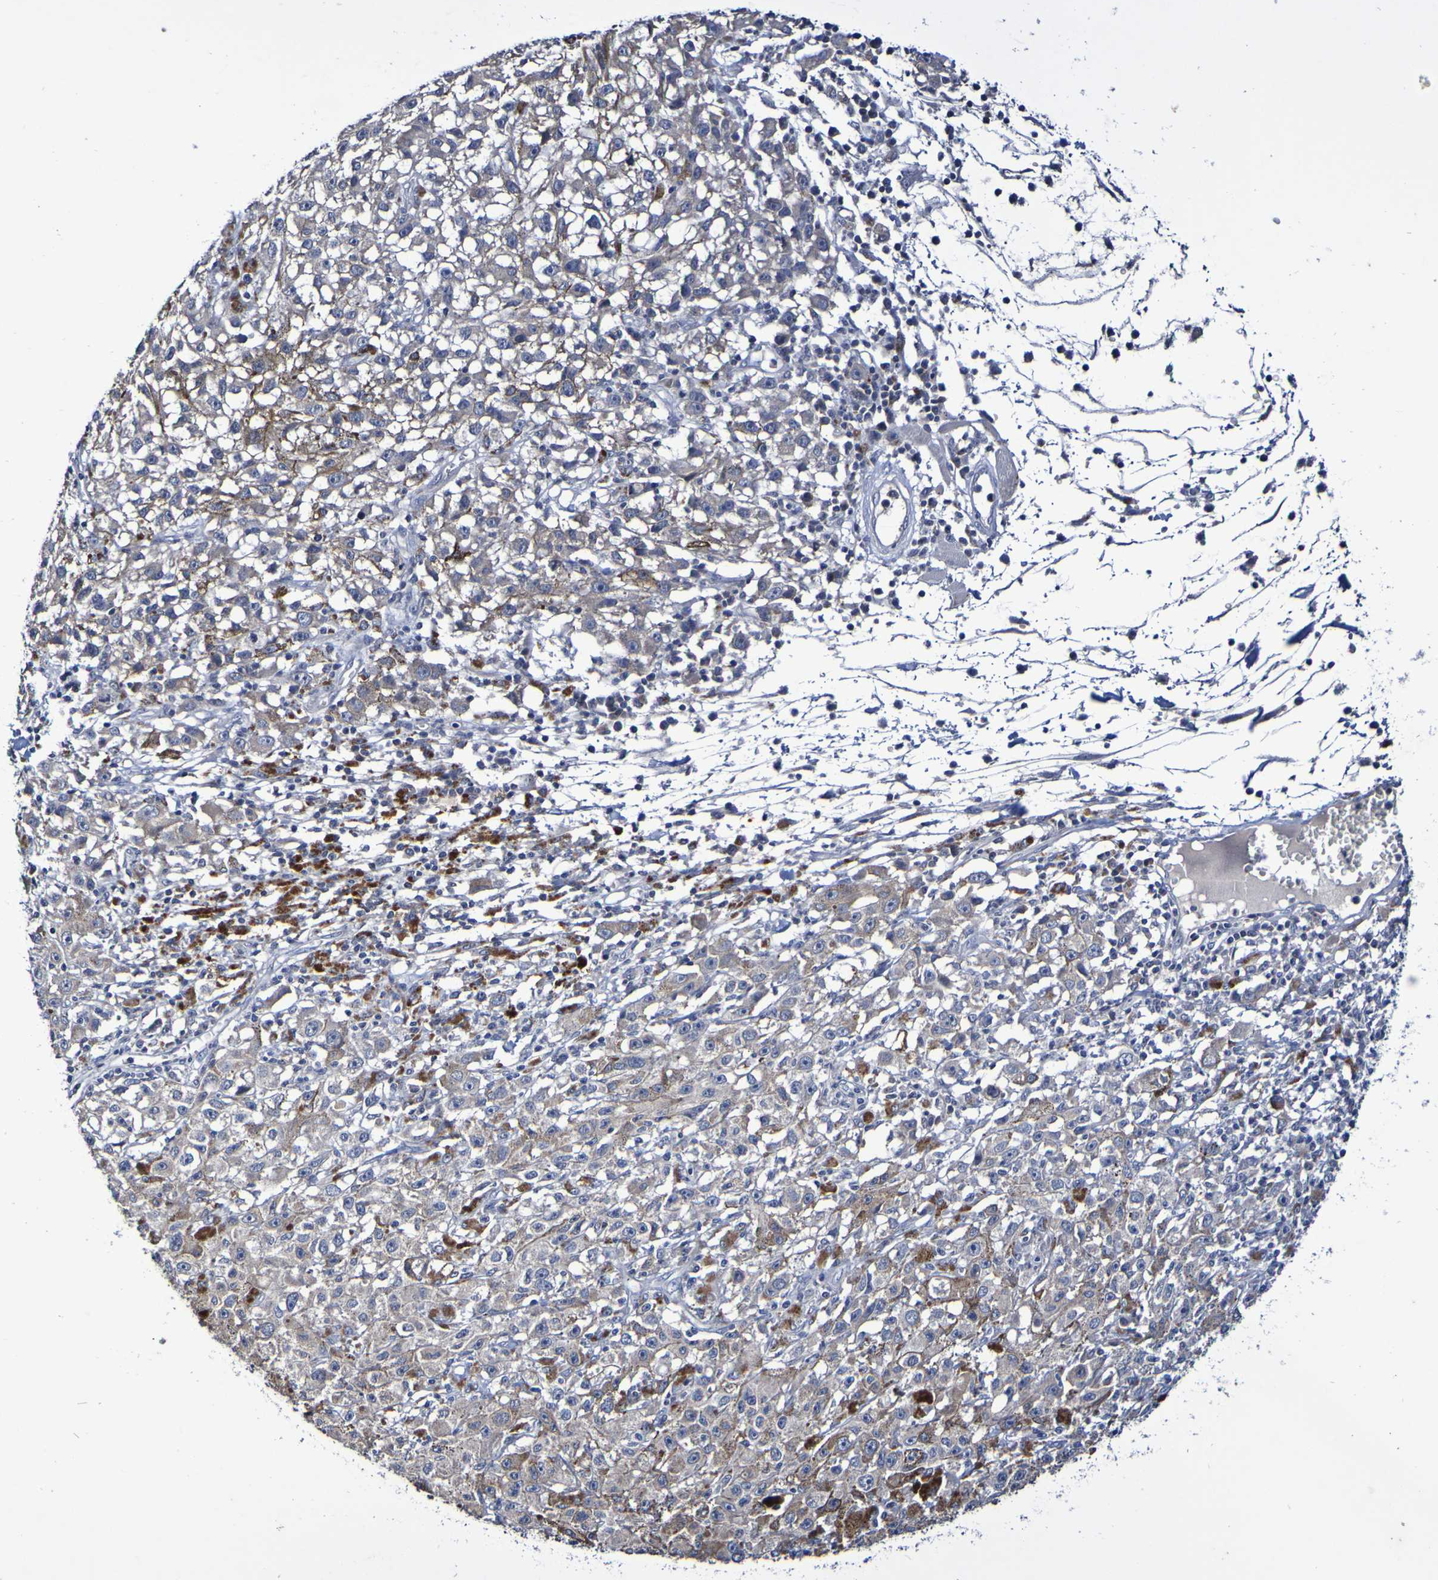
{"staining": {"intensity": "weak", "quantity": ">75%", "location": "cytoplasmic/membranous"}, "tissue": "melanoma", "cell_type": "Tumor cells", "image_type": "cancer", "snomed": [{"axis": "morphology", "description": "Malignant melanoma, NOS"}, {"axis": "topography", "description": "Skin"}], "caption": "Human malignant melanoma stained for a protein (brown) demonstrates weak cytoplasmic/membranous positive expression in approximately >75% of tumor cells.", "gene": "PTP4A2", "patient": {"sex": "female", "age": 104}}